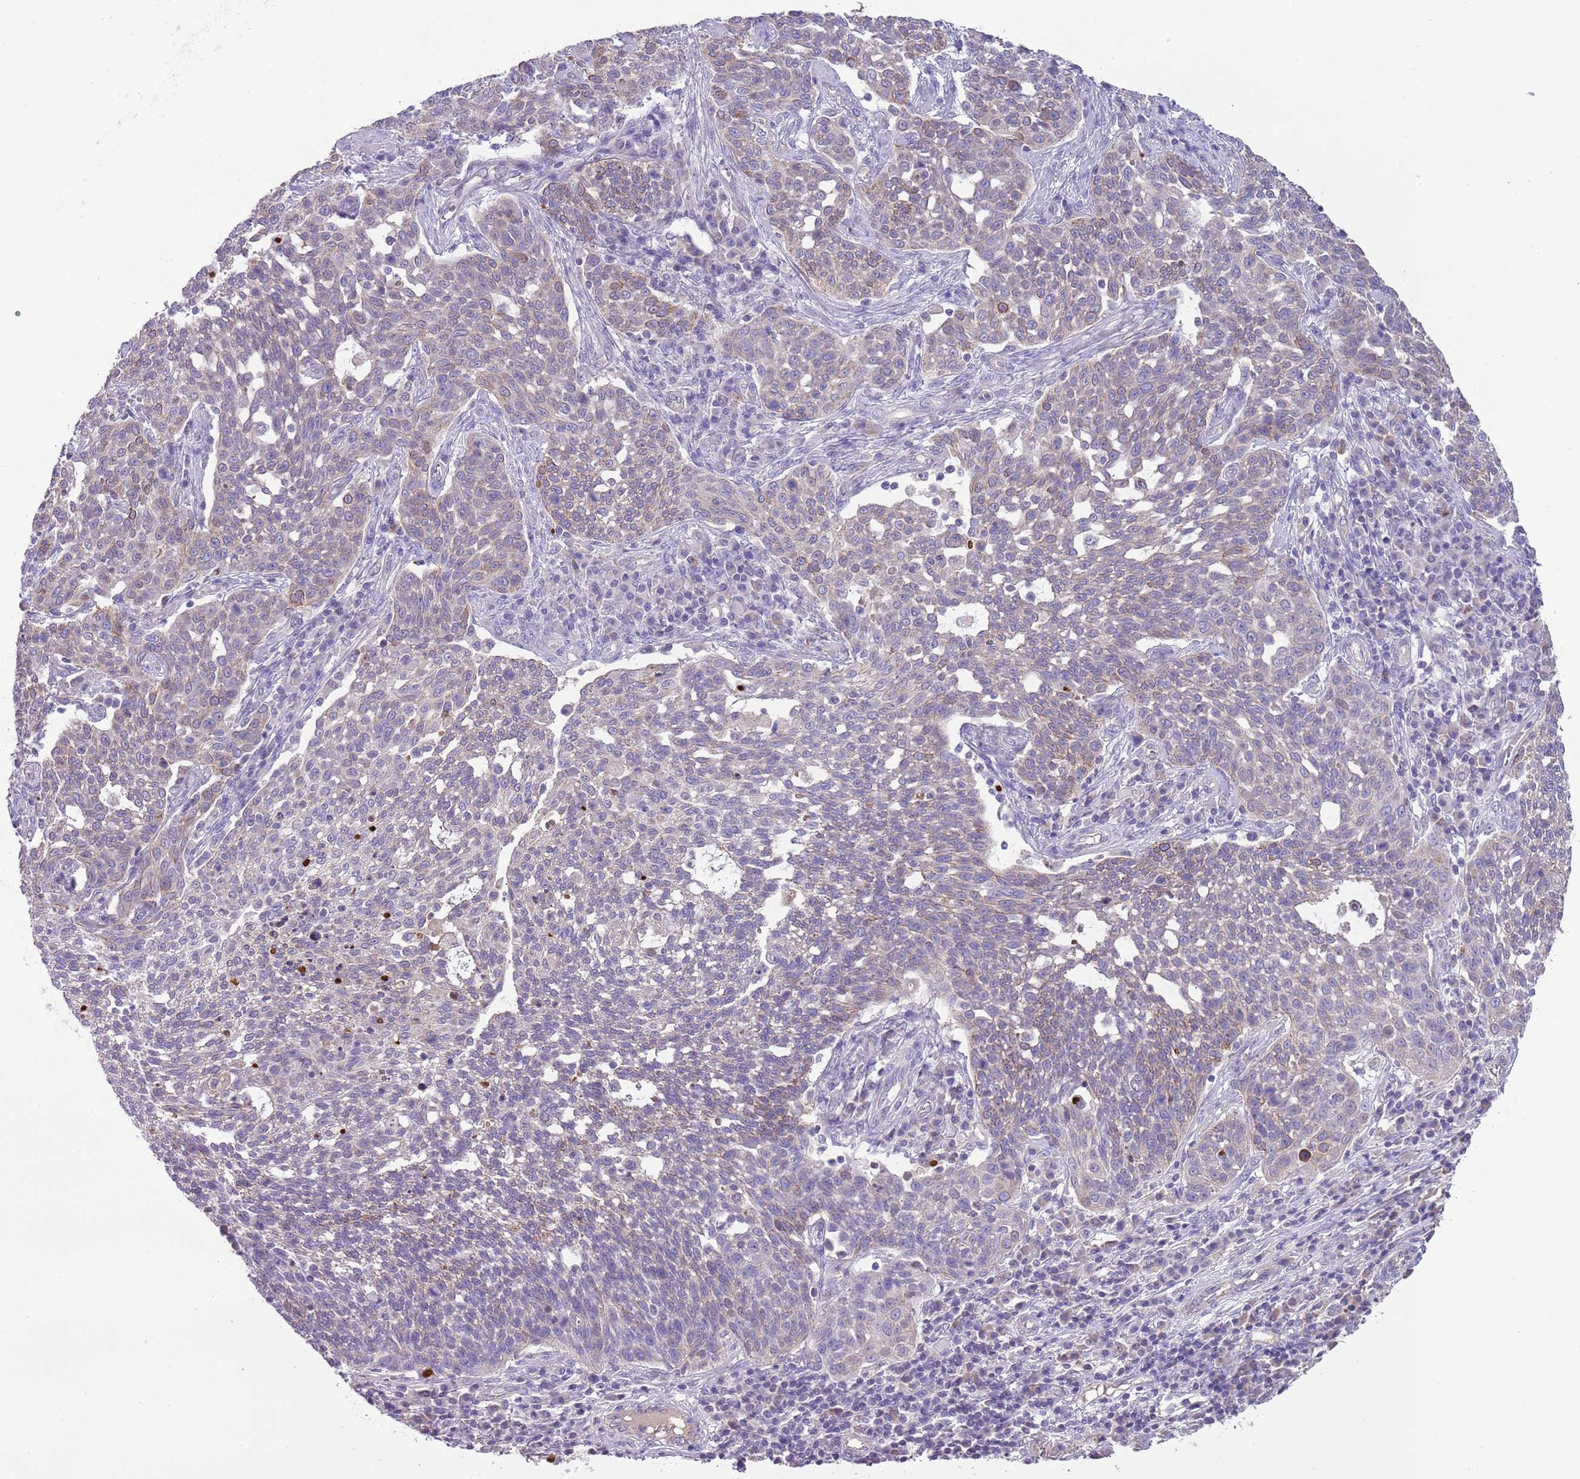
{"staining": {"intensity": "weak", "quantity": "<25%", "location": "cytoplasmic/membranous"}, "tissue": "cervical cancer", "cell_type": "Tumor cells", "image_type": "cancer", "snomed": [{"axis": "morphology", "description": "Squamous cell carcinoma, NOS"}, {"axis": "topography", "description": "Cervix"}], "caption": "Tumor cells are negative for brown protein staining in cervical cancer (squamous cell carcinoma).", "gene": "HES3", "patient": {"sex": "female", "age": 34}}